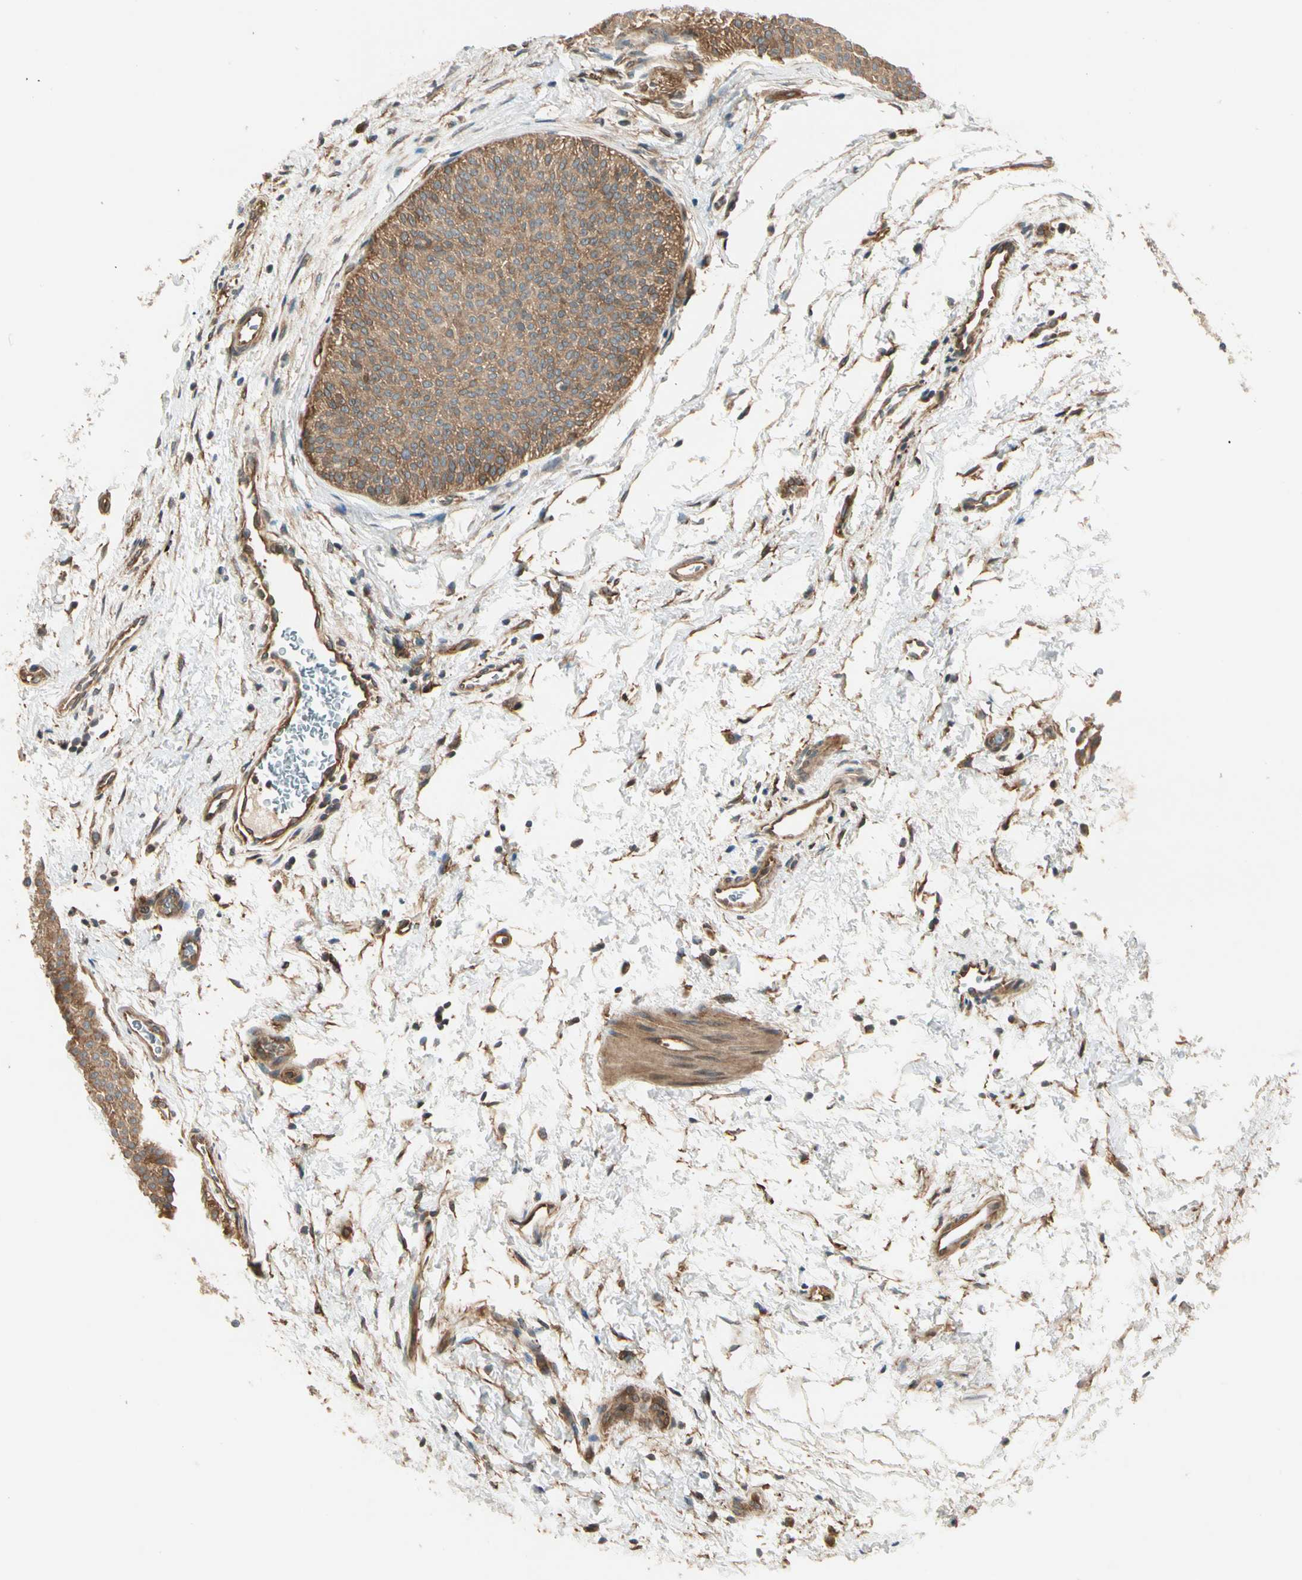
{"staining": {"intensity": "moderate", "quantity": ">75%", "location": "cytoplasmic/membranous"}, "tissue": "urothelial cancer", "cell_type": "Tumor cells", "image_type": "cancer", "snomed": [{"axis": "morphology", "description": "Urothelial carcinoma, Low grade"}, {"axis": "topography", "description": "Urinary bladder"}], "caption": "High-magnification brightfield microscopy of urothelial cancer stained with DAB (3,3'-diaminobenzidine) (brown) and counterstained with hematoxylin (blue). tumor cells exhibit moderate cytoplasmic/membranous staining is appreciated in approximately>75% of cells.", "gene": "ROCK2", "patient": {"sex": "female", "age": 60}}